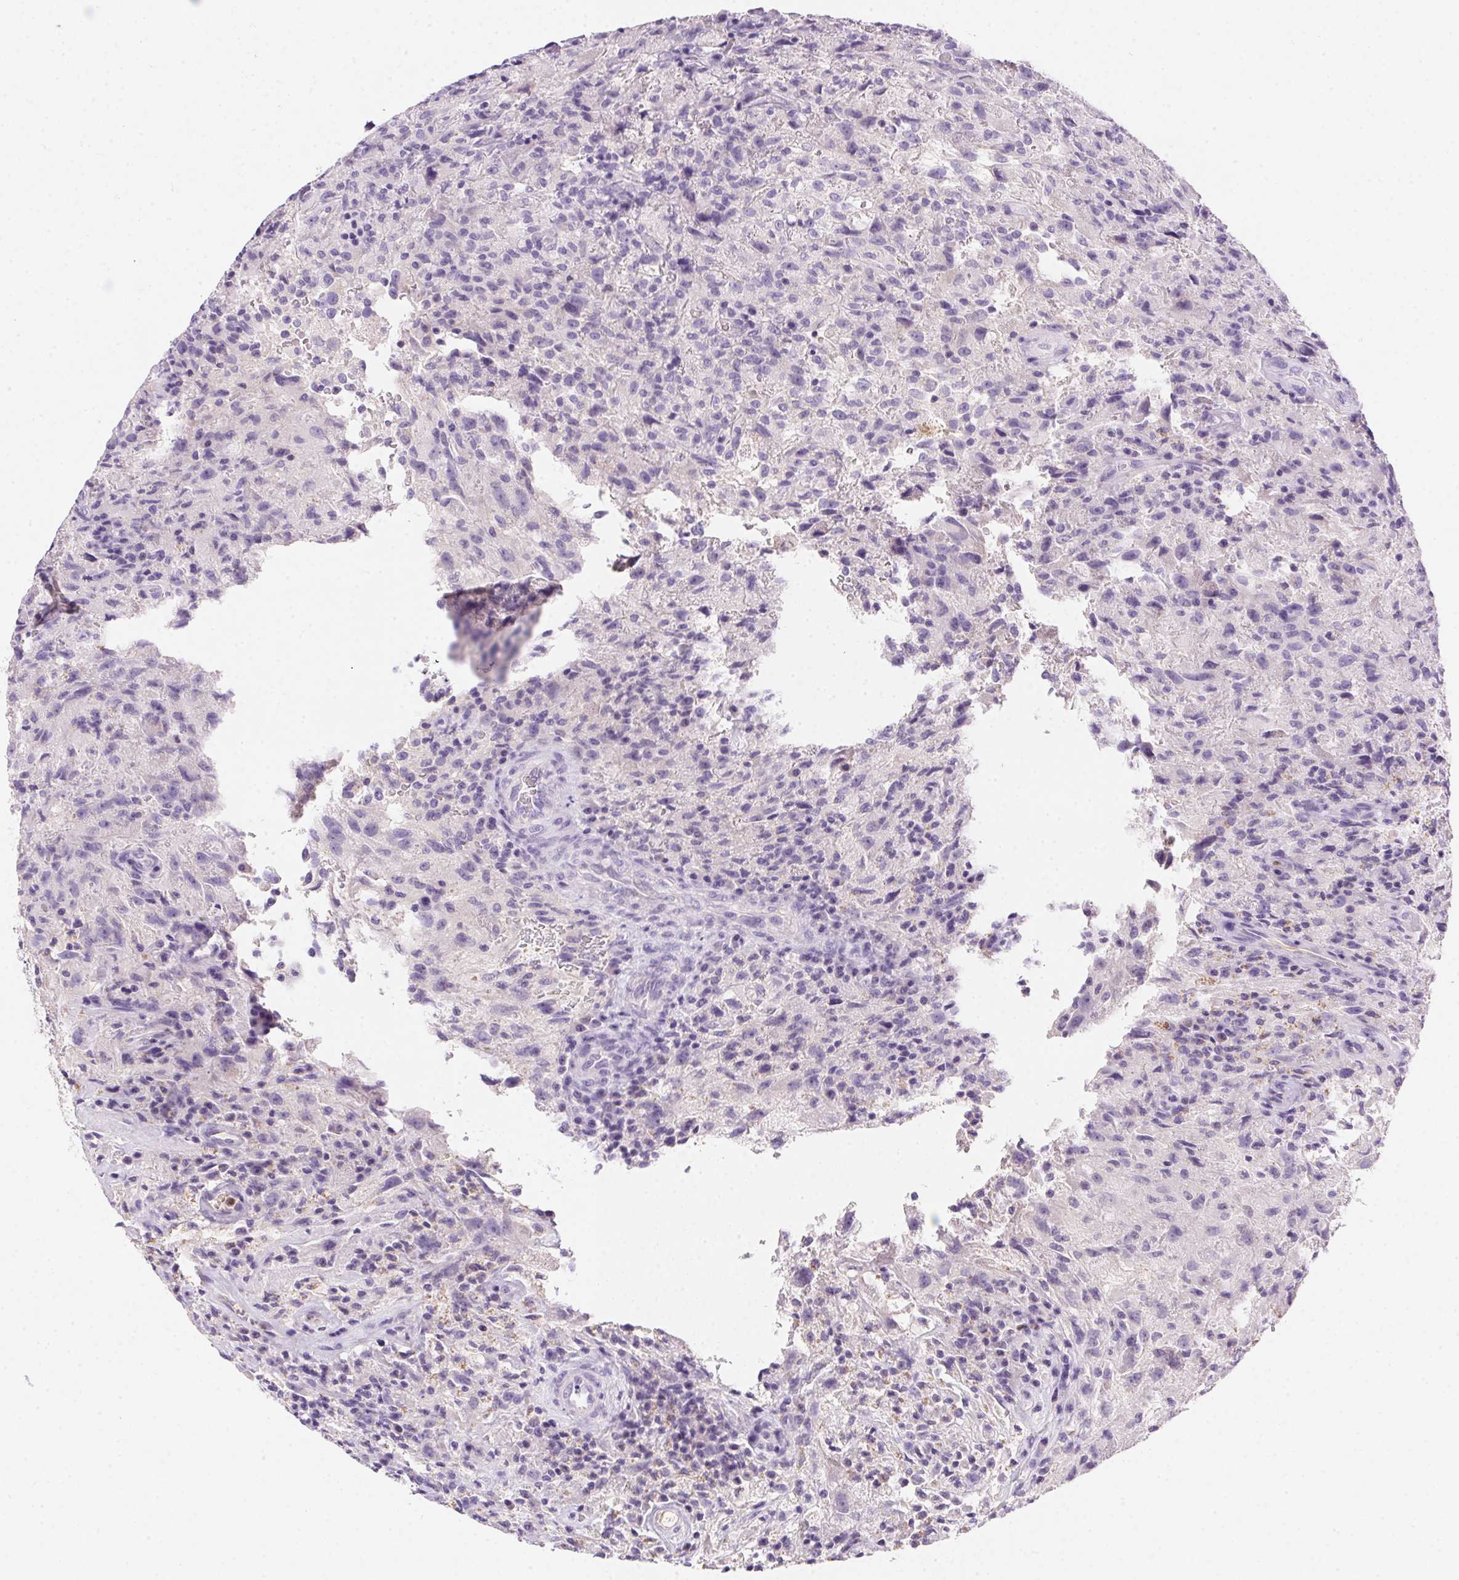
{"staining": {"intensity": "negative", "quantity": "none", "location": "none"}, "tissue": "glioma", "cell_type": "Tumor cells", "image_type": "cancer", "snomed": [{"axis": "morphology", "description": "Glioma, malignant, High grade"}, {"axis": "topography", "description": "Brain"}], "caption": "The image reveals no significant positivity in tumor cells of malignant high-grade glioma.", "gene": "SSTR4", "patient": {"sex": "male", "age": 68}}